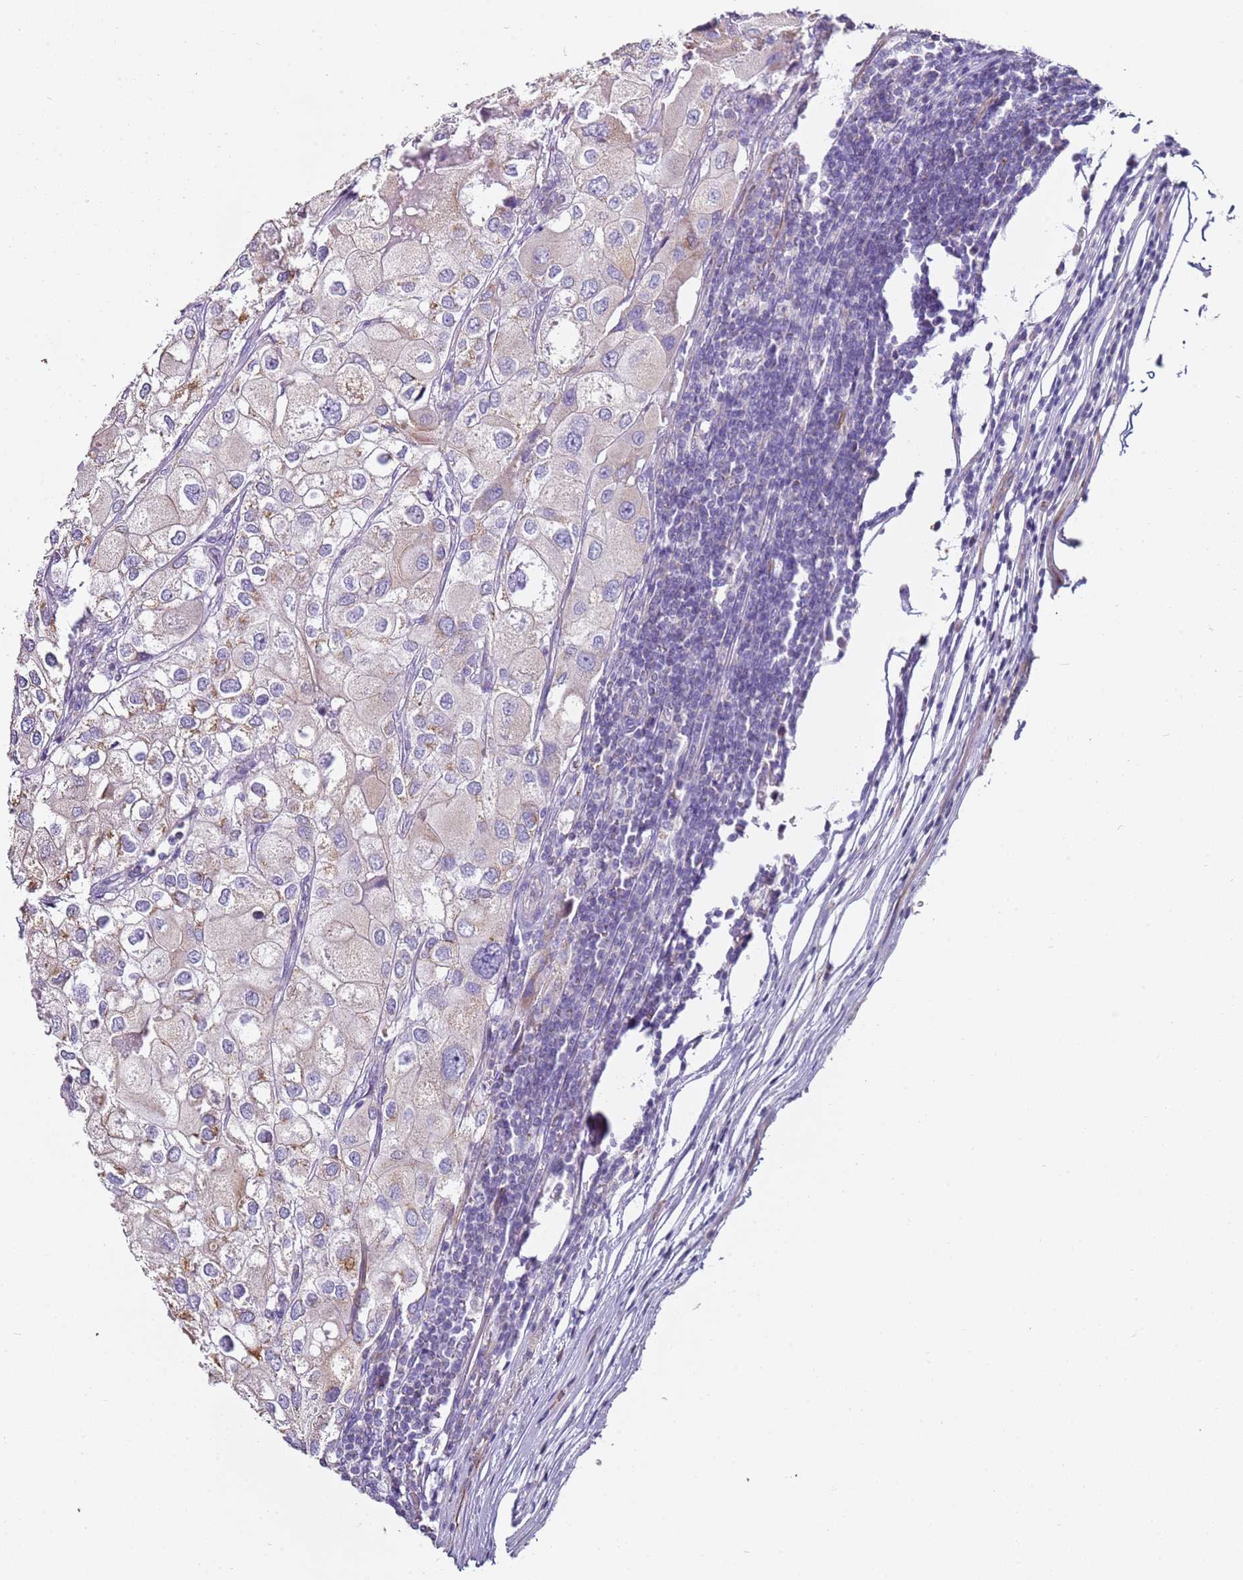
{"staining": {"intensity": "weak", "quantity": "<25%", "location": "cytoplasmic/membranous"}, "tissue": "urothelial cancer", "cell_type": "Tumor cells", "image_type": "cancer", "snomed": [{"axis": "morphology", "description": "Urothelial carcinoma, High grade"}, {"axis": "topography", "description": "Urinary bladder"}], "caption": "An immunohistochemistry image of high-grade urothelial carcinoma is shown. There is no staining in tumor cells of high-grade urothelial carcinoma.", "gene": "ALS2", "patient": {"sex": "male", "age": 64}}